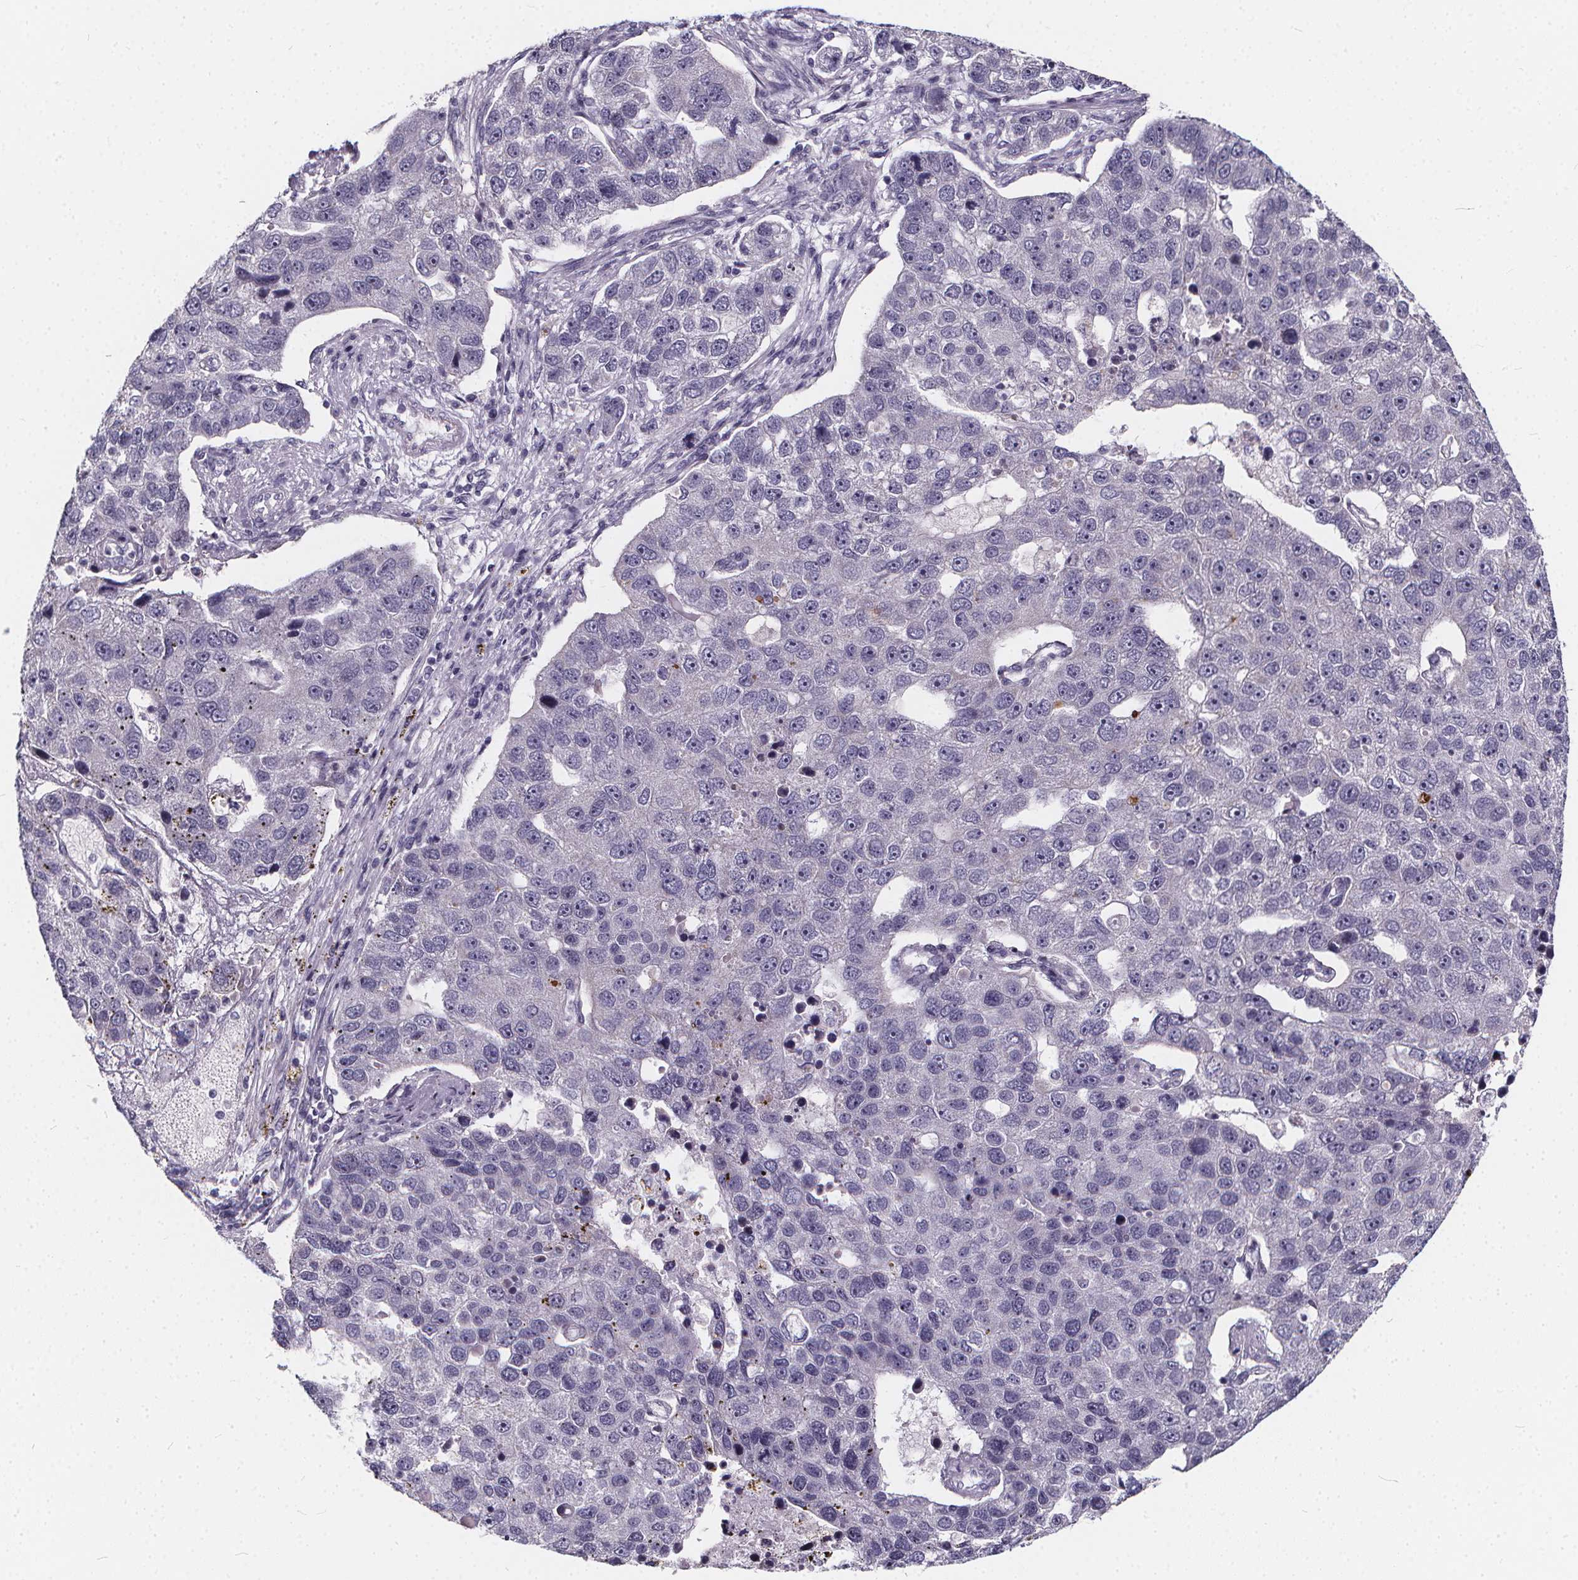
{"staining": {"intensity": "negative", "quantity": "none", "location": "none"}, "tissue": "pancreatic cancer", "cell_type": "Tumor cells", "image_type": "cancer", "snomed": [{"axis": "morphology", "description": "Adenocarcinoma, NOS"}, {"axis": "topography", "description": "Pancreas"}], "caption": "High power microscopy photomicrograph of an immunohistochemistry (IHC) micrograph of pancreatic adenocarcinoma, revealing no significant expression in tumor cells. The staining is performed using DAB brown chromogen with nuclei counter-stained in using hematoxylin.", "gene": "SPEF2", "patient": {"sex": "female", "age": 61}}